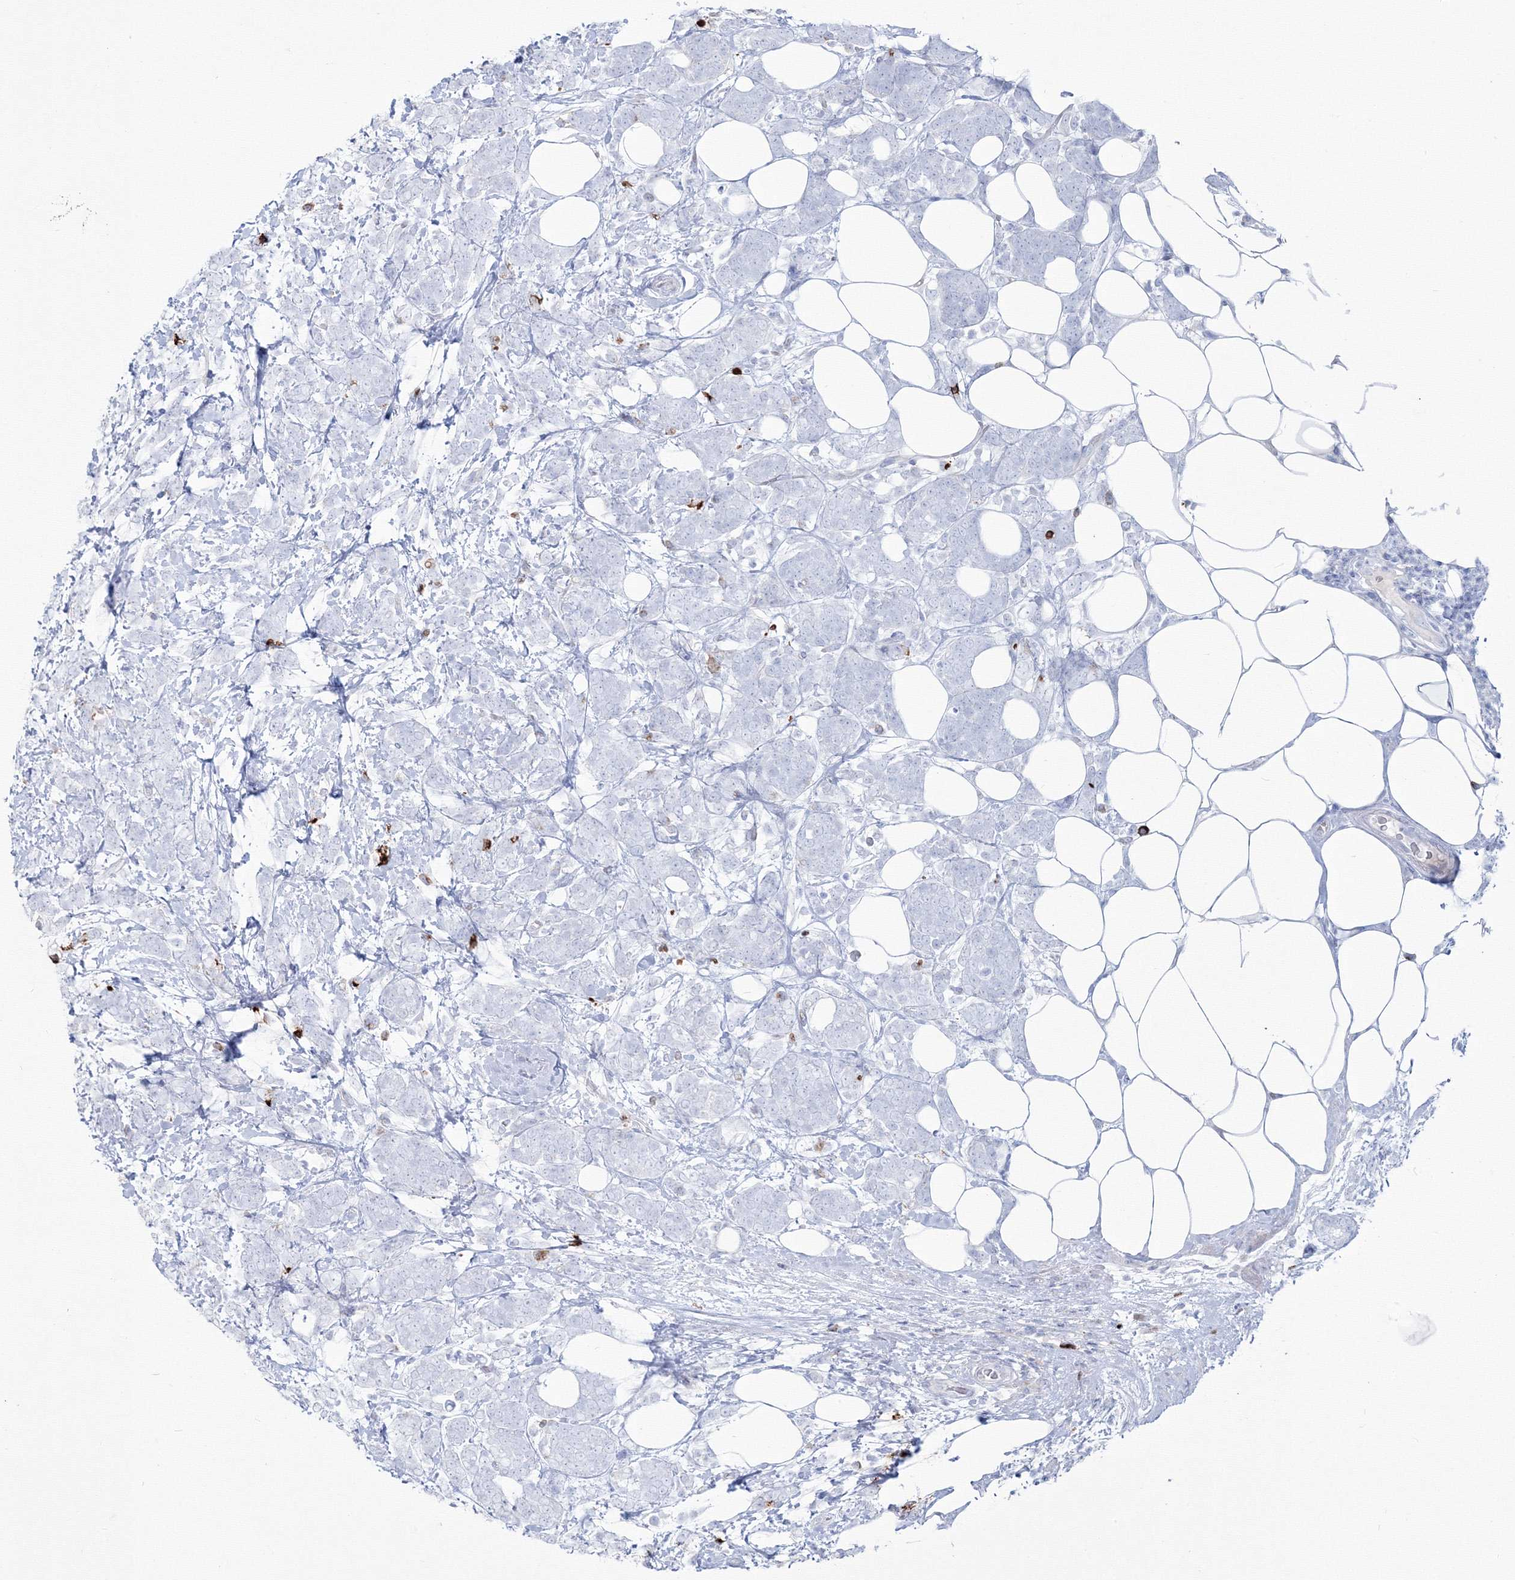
{"staining": {"intensity": "negative", "quantity": "none", "location": "none"}, "tissue": "breast cancer", "cell_type": "Tumor cells", "image_type": "cancer", "snomed": [{"axis": "morphology", "description": "Lobular carcinoma"}, {"axis": "topography", "description": "Breast"}], "caption": "The immunohistochemistry (IHC) histopathology image has no significant staining in tumor cells of breast cancer (lobular carcinoma) tissue.", "gene": "HYAL2", "patient": {"sex": "female", "age": 58}}